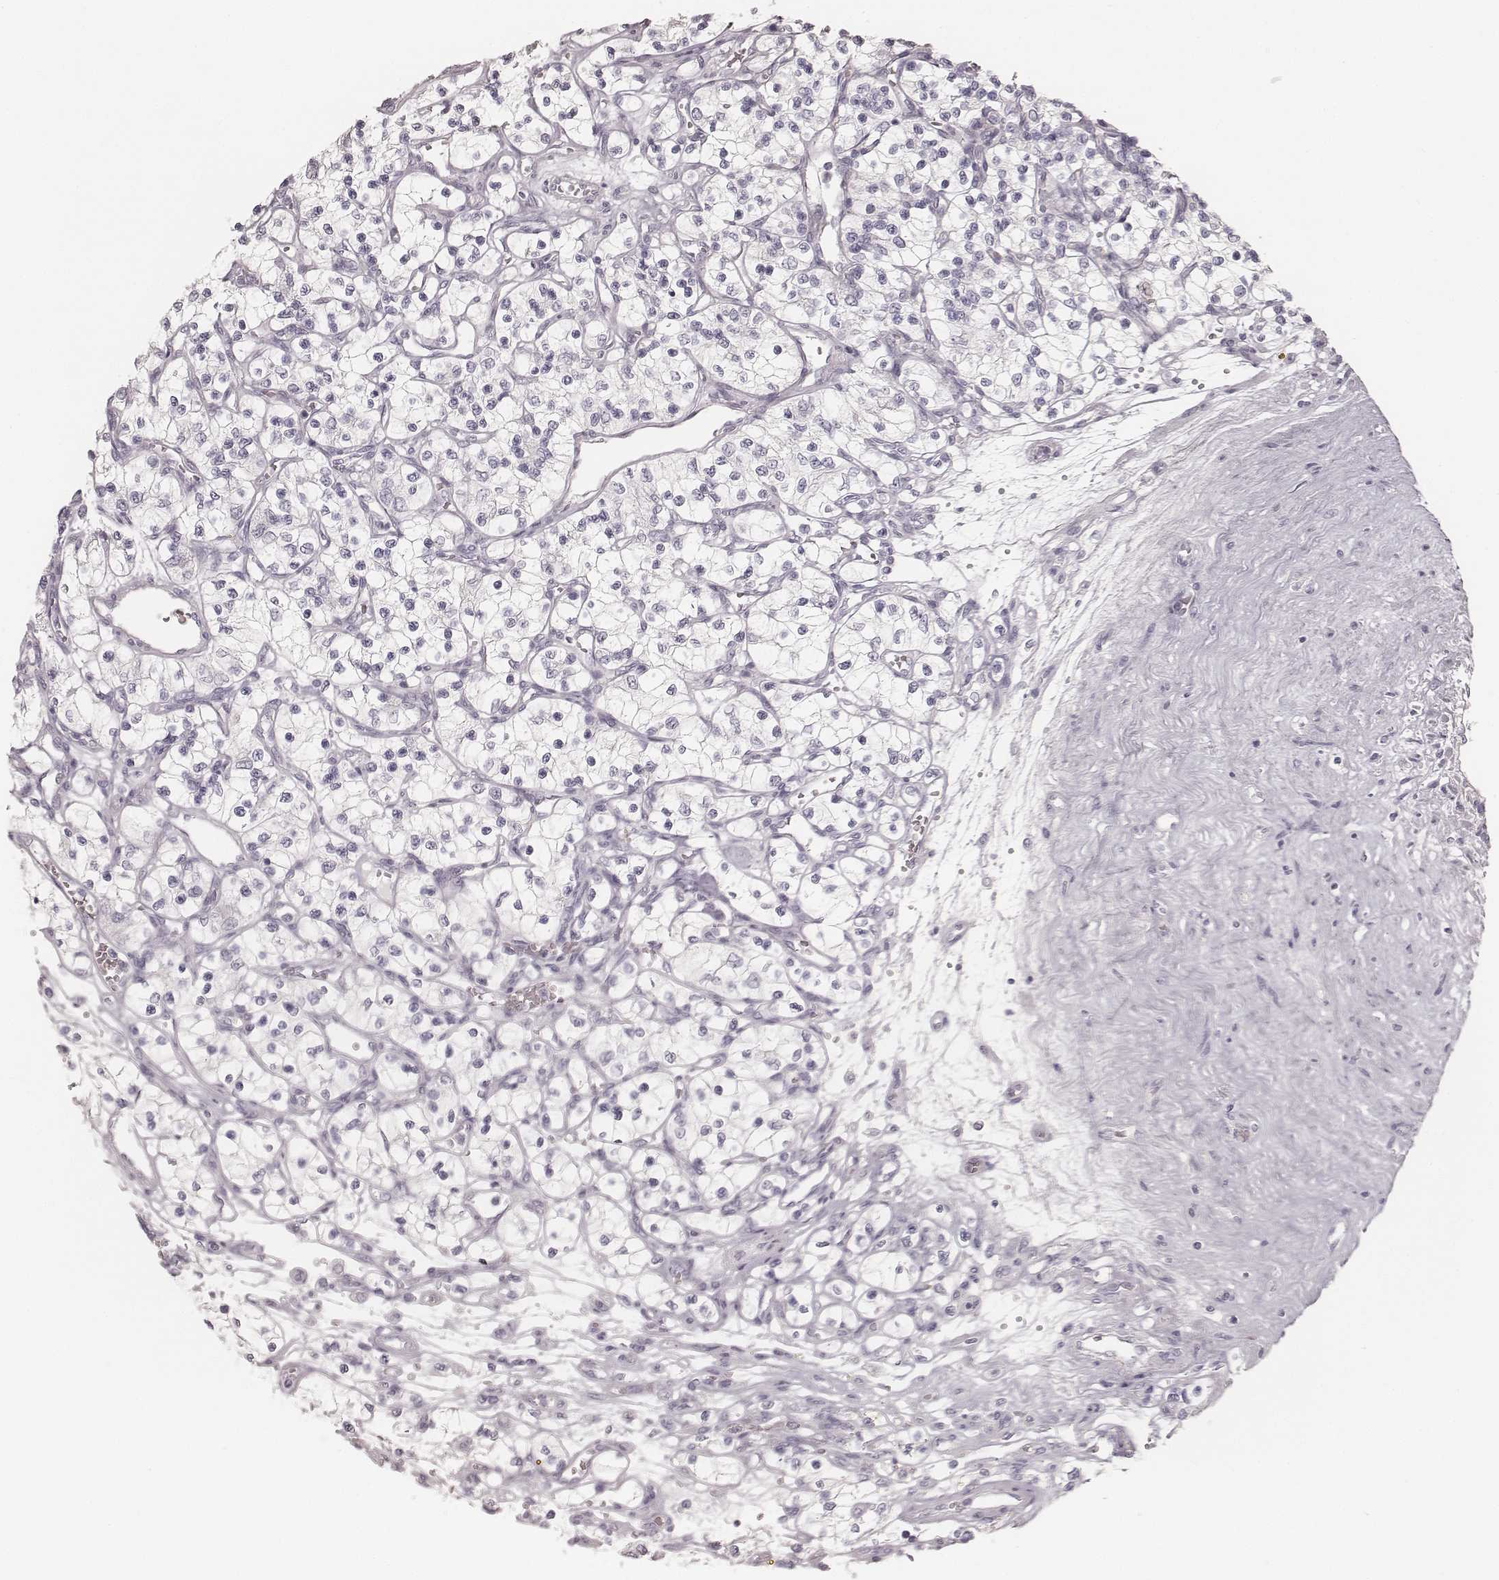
{"staining": {"intensity": "negative", "quantity": "none", "location": "none"}, "tissue": "renal cancer", "cell_type": "Tumor cells", "image_type": "cancer", "snomed": [{"axis": "morphology", "description": "Adenocarcinoma, NOS"}, {"axis": "topography", "description": "Kidney"}], "caption": "An IHC micrograph of renal adenocarcinoma is shown. There is no staining in tumor cells of renal adenocarcinoma.", "gene": "KRT72", "patient": {"sex": "female", "age": 69}}